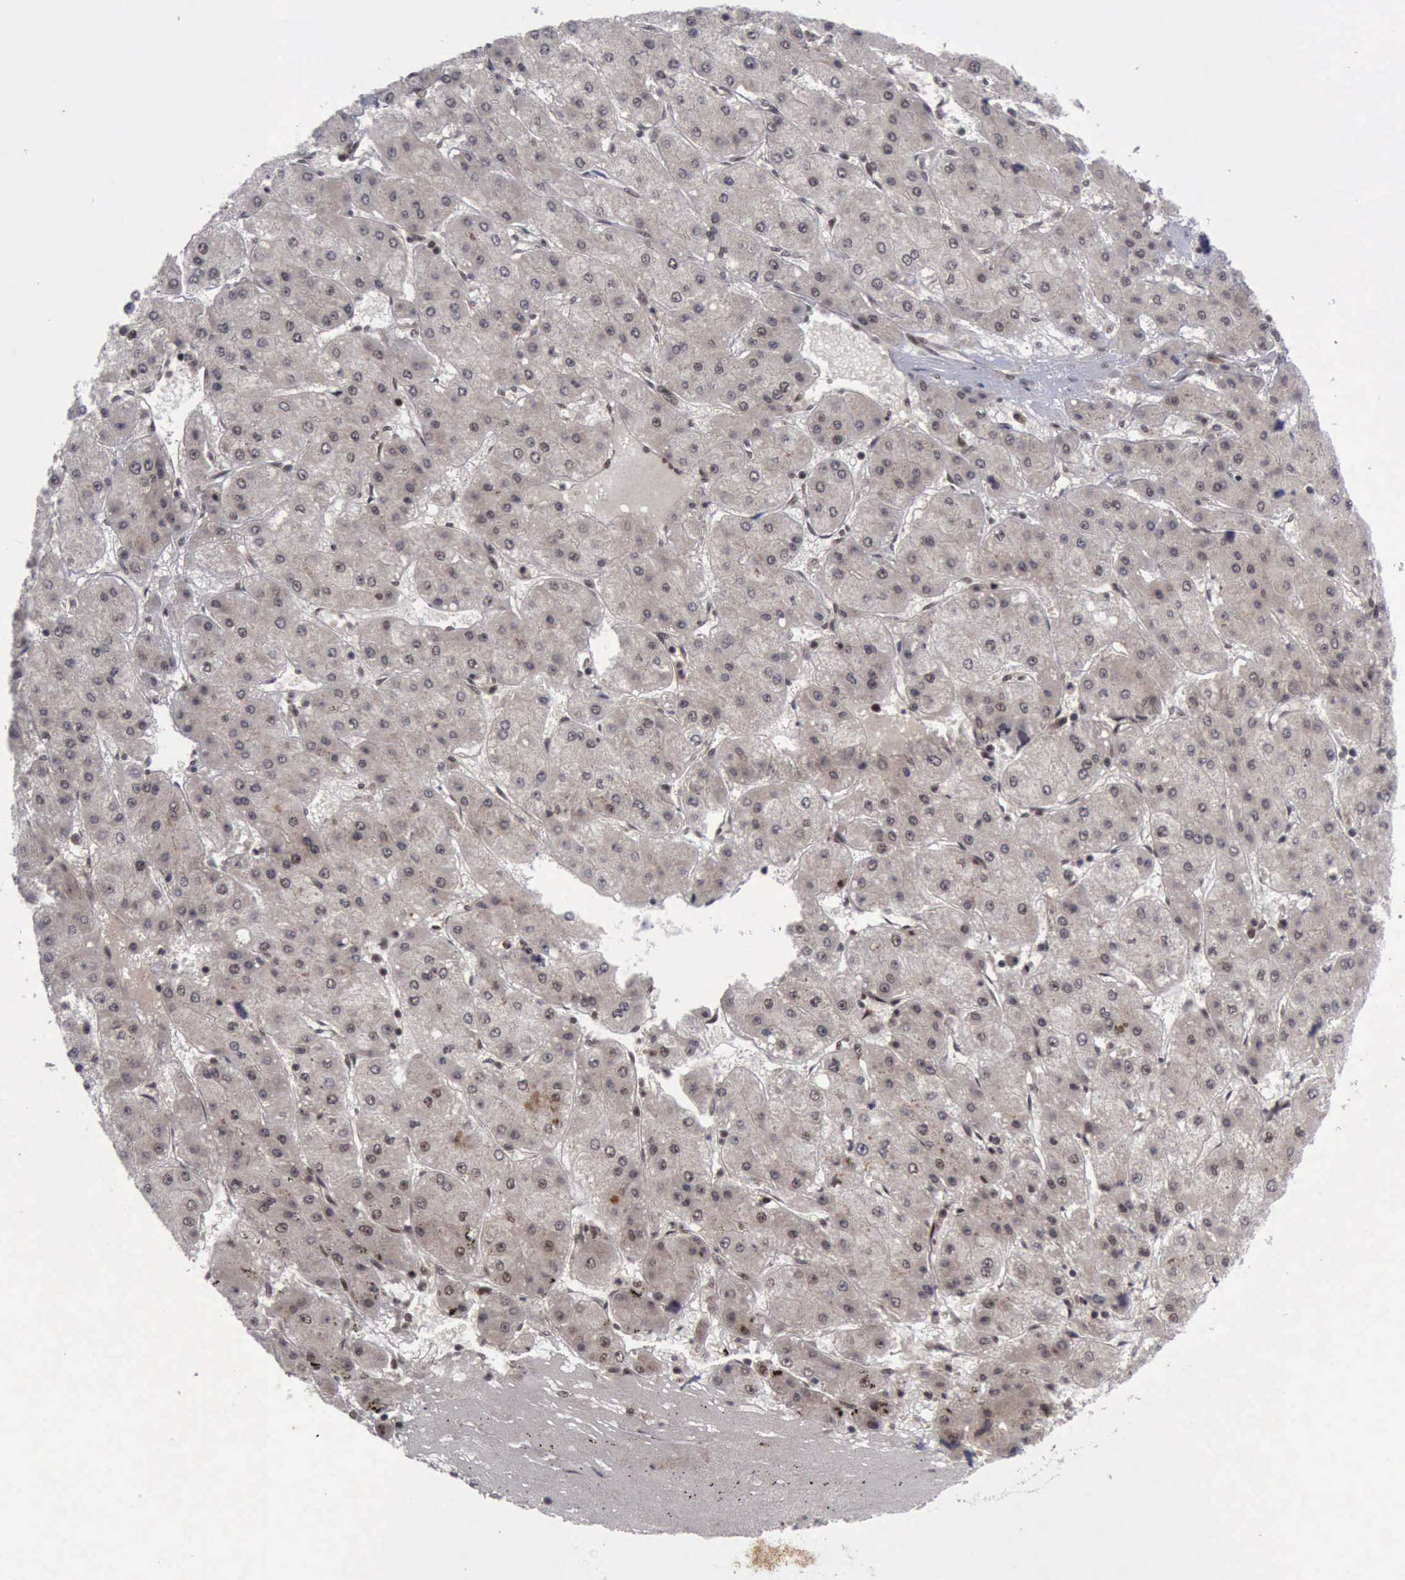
{"staining": {"intensity": "weak", "quantity": ">75%", "location": "nuclear"}, "tissue": "liver cancer", "cell_type": "Tumor cells", "image_type": "cancer", "snomed": [{"axis": "morphology", "description": "Carcinoma, Hepatocellular, NOS"}, {"axis": "topography", "description": "Liver"}], "caption": "Human liver hepatocellular carcinoma stained with a brown dye shows weak nuclear positive positivity in approximately >75% of tumor cells.", "gene": "ATM", "patient": {"sex": "female", "age": 52}}